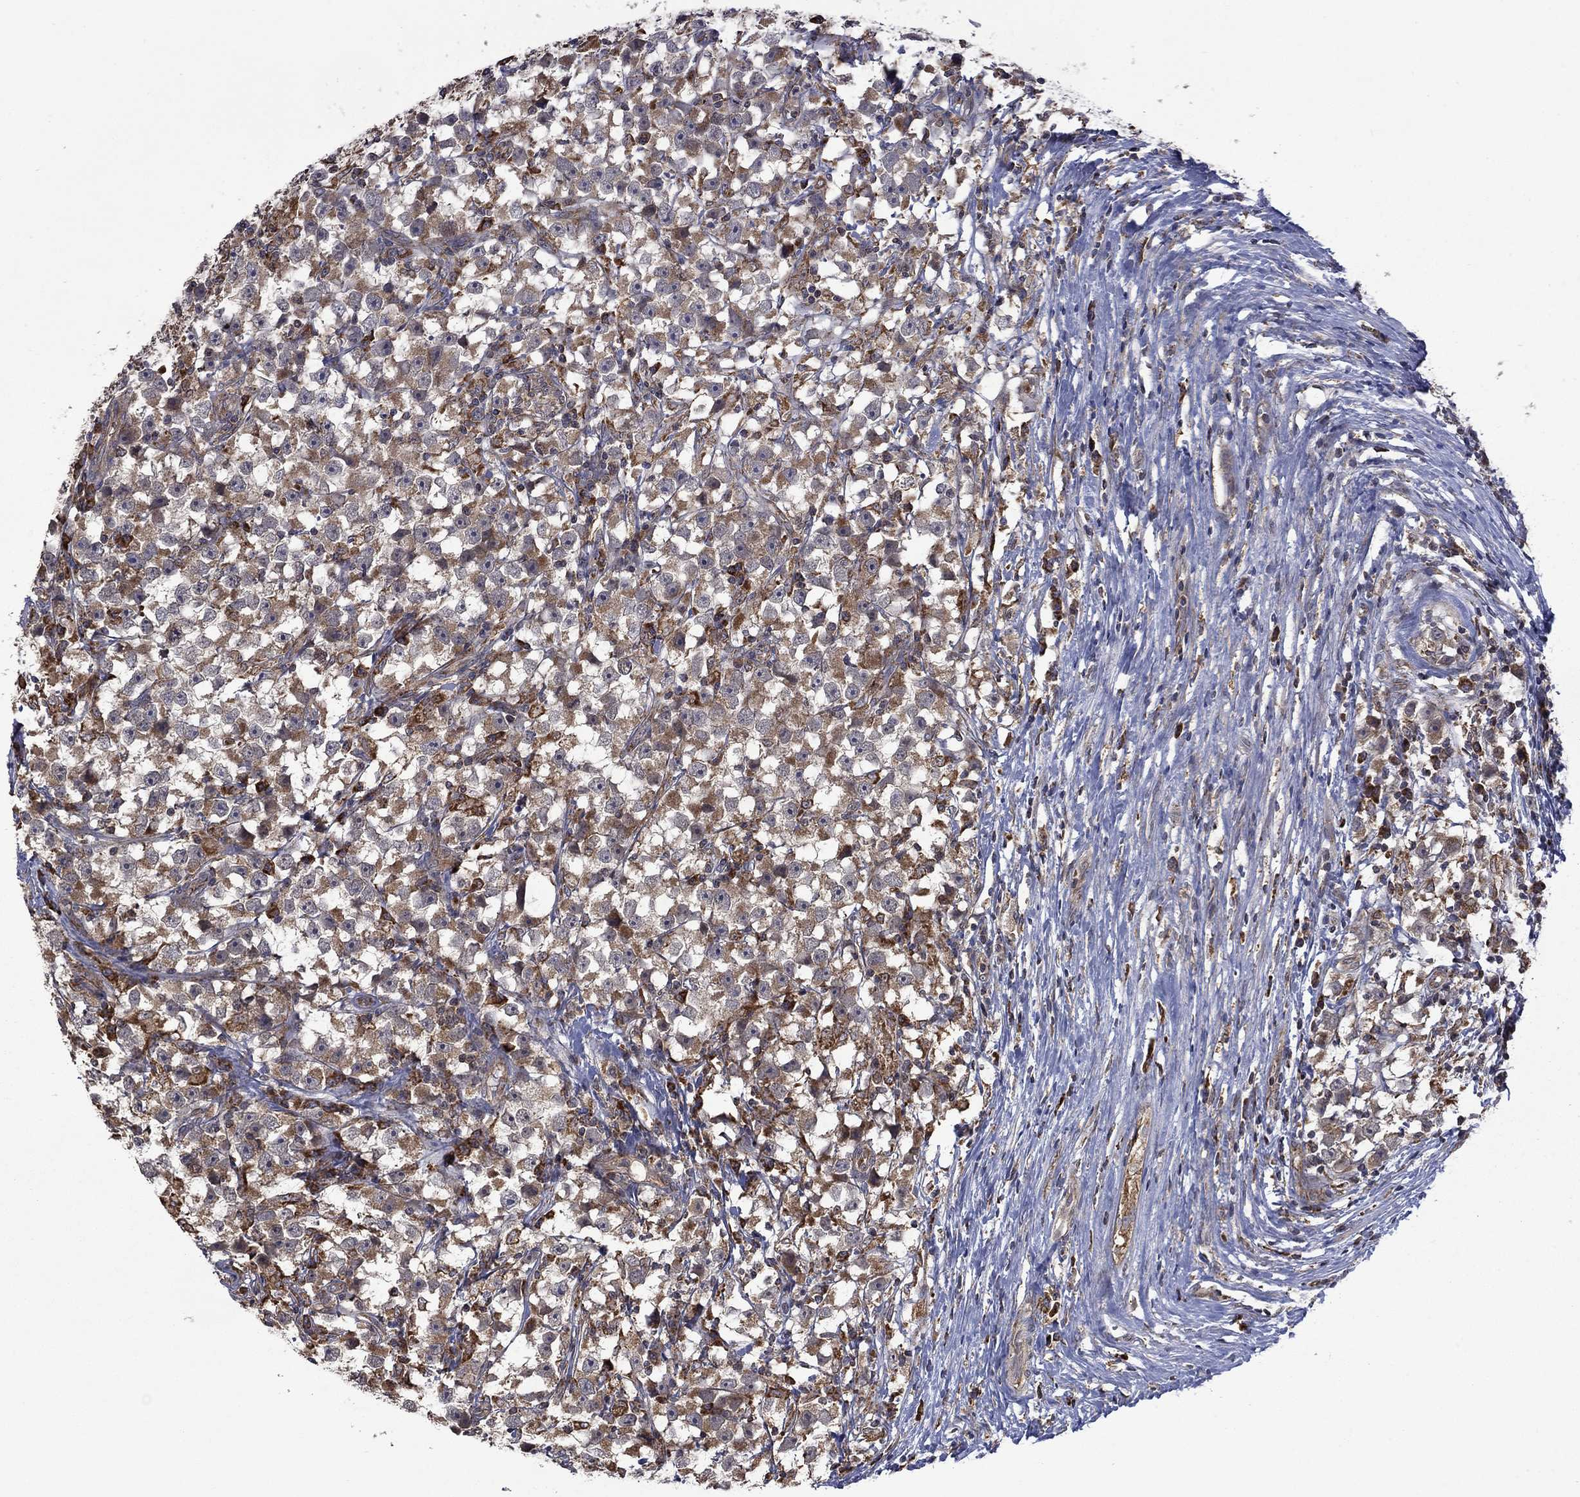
{"staining": {"intensity": "strong", "quantity": "25%-75%", "location": "cytoplasmic/membranous"}, "tissue": "testis cancer", "cell_type": "Tumor cells", "image_type": "cancer", "snomed": [{"axis": "morphology", "description": "Seminoma, NOS"}, {"axis": "topography", "description": "Testis"}], "caption": "IHC image of seminoma (testis) stained for a protein (brown), which demonstrates high levels of strong cytoplasmic/membranous expression in approximately 25%-75% of tumor cells.", "gene": "FURIN", "patient": {"sex": "male", "age": 33}}